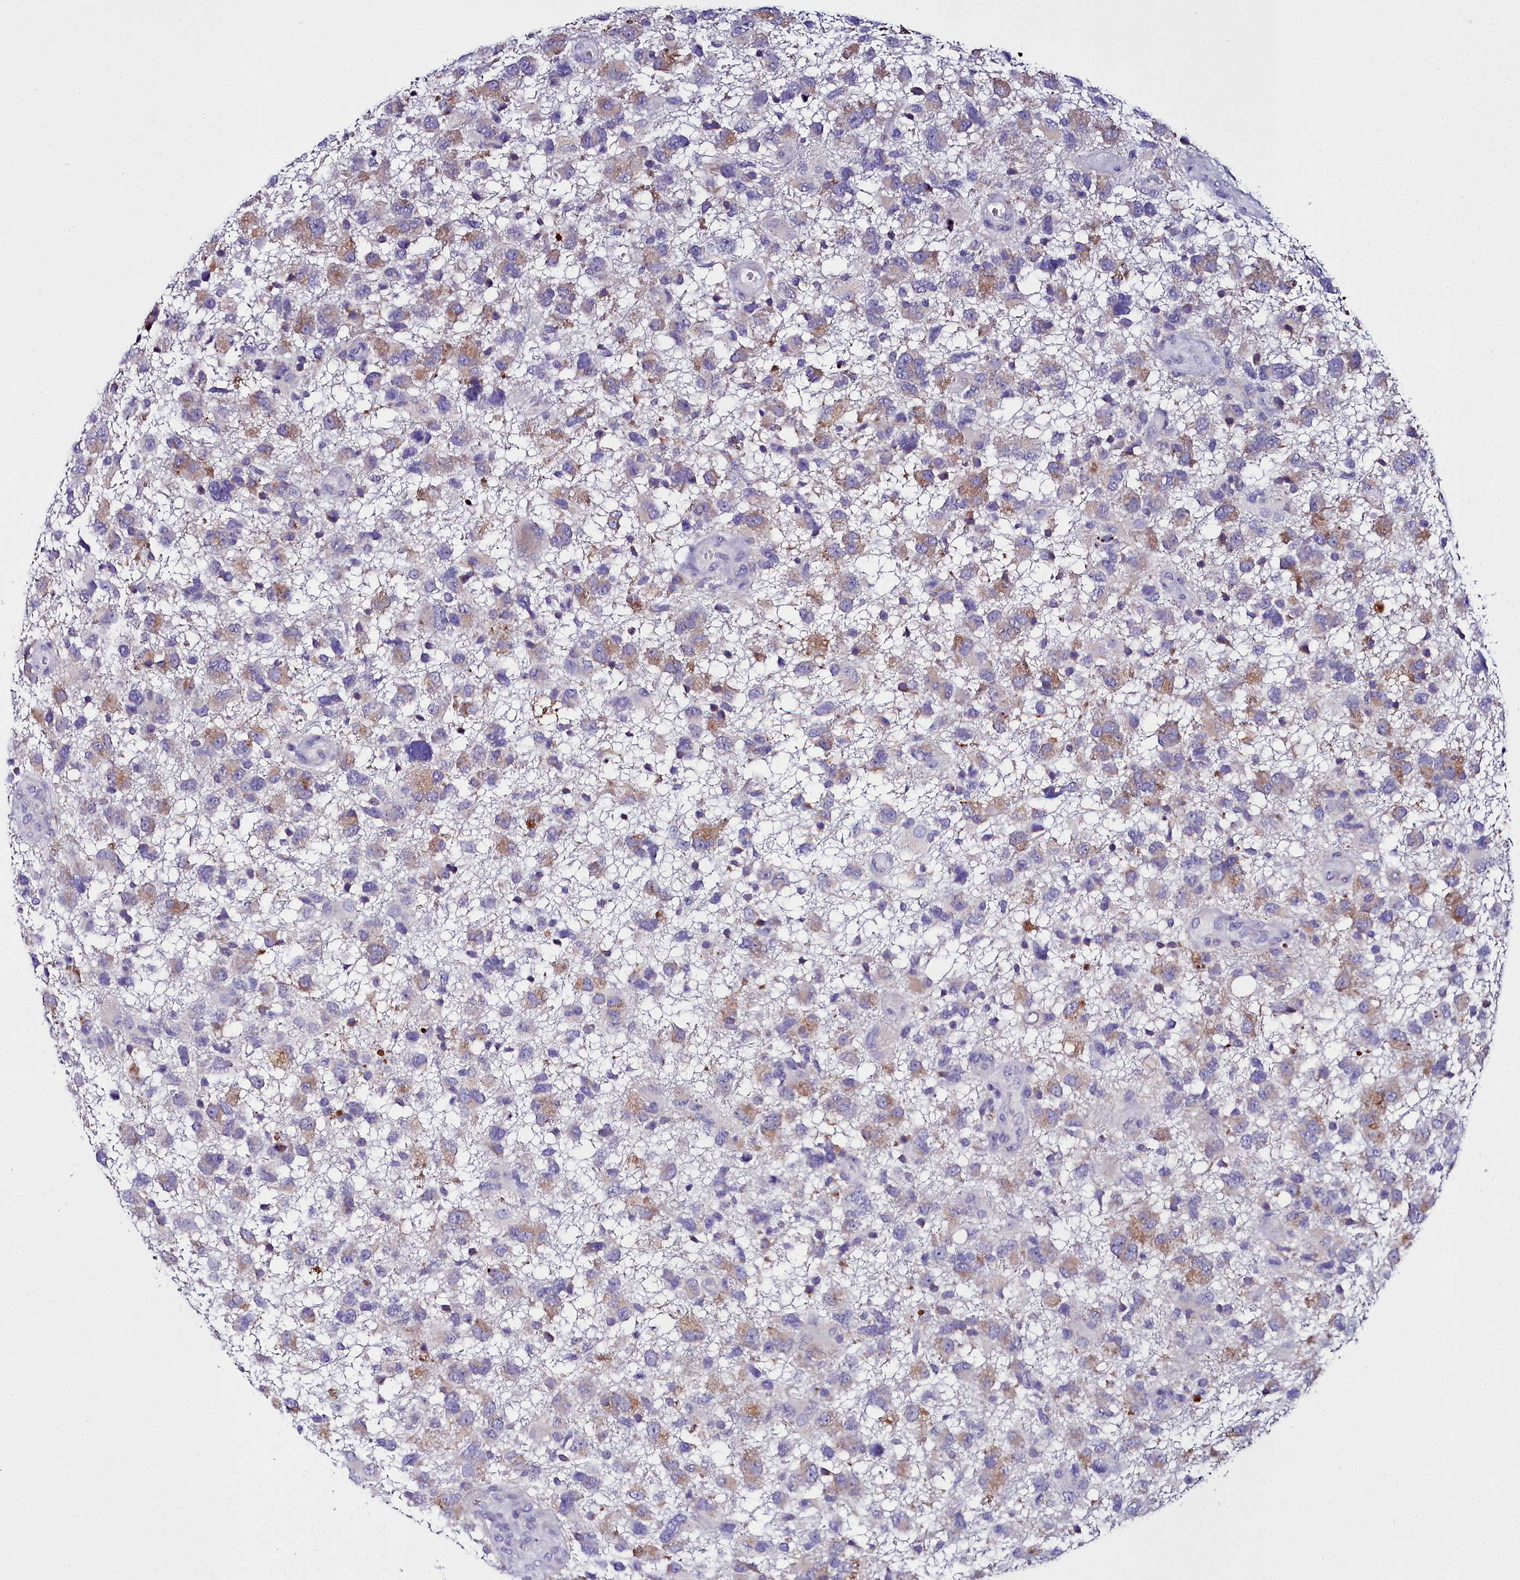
{"staining": {"intensity": "moderate", "quantity": "25%-75%", "location": "cytoplasmic/membranous"}, "tissue": "glioma", "cell_type": "Tumor cells", "image_type": "cancer", "snomed": [{"axis": "morphology", "description": "Glioma, malignant, High grade"}, {"axis": "topography", "description": "Brain"}], "caption": "Immunohistochemical staining of human malignant glioma (high-grade) reveals moderate cytoplasmic/membranous protein expression in about 25%-75% of tumor cells. Nuclei are stained in blue.", "gene": "ELAPOR2", "patient": {"sex": "male", "age": 61}}